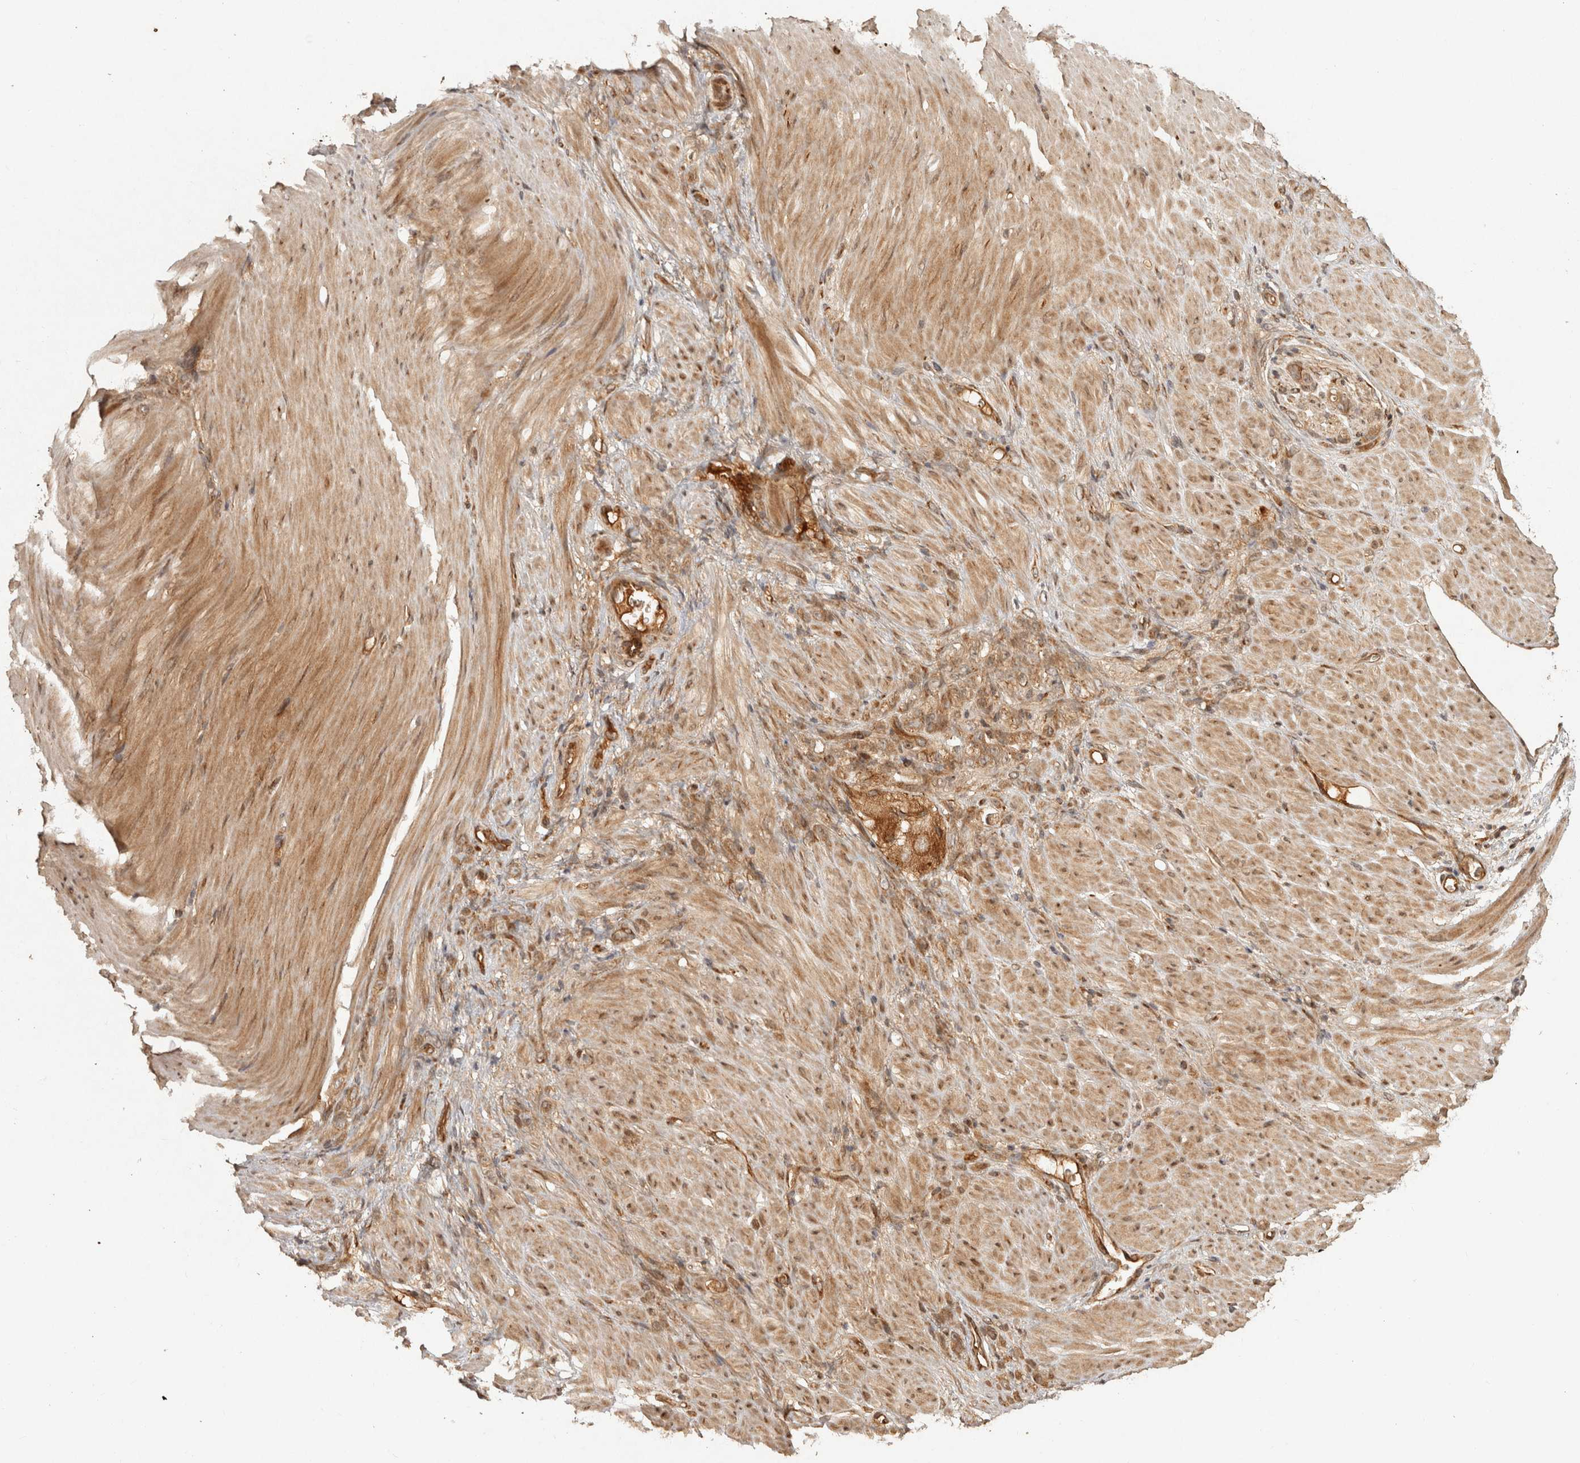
{"staining": {"intensity": "moderate", "quantity": ">75%", "location": "cytoplasmic/membranous"}, "tissue": "stomach cancer", "cell_type": "Tumor cells", "image_type": "cancer", "snomed": [{"axis": "morphology", "description": "Normal tissue, NOS"}, {"axis": "morphology", "description": "Adenocarcinoma, NOS"}, {"axis": "topography", "description": "Stomach"}], "caption": "This is a photomicrograph of immunohistochemistry staining of stomach adenocarcinoma, which shows moderate expression in the cytoplasmic/membranous of tumor cells.", "gene": "CAMSAP2", "patient": {"sex": "male", "age": 82}}